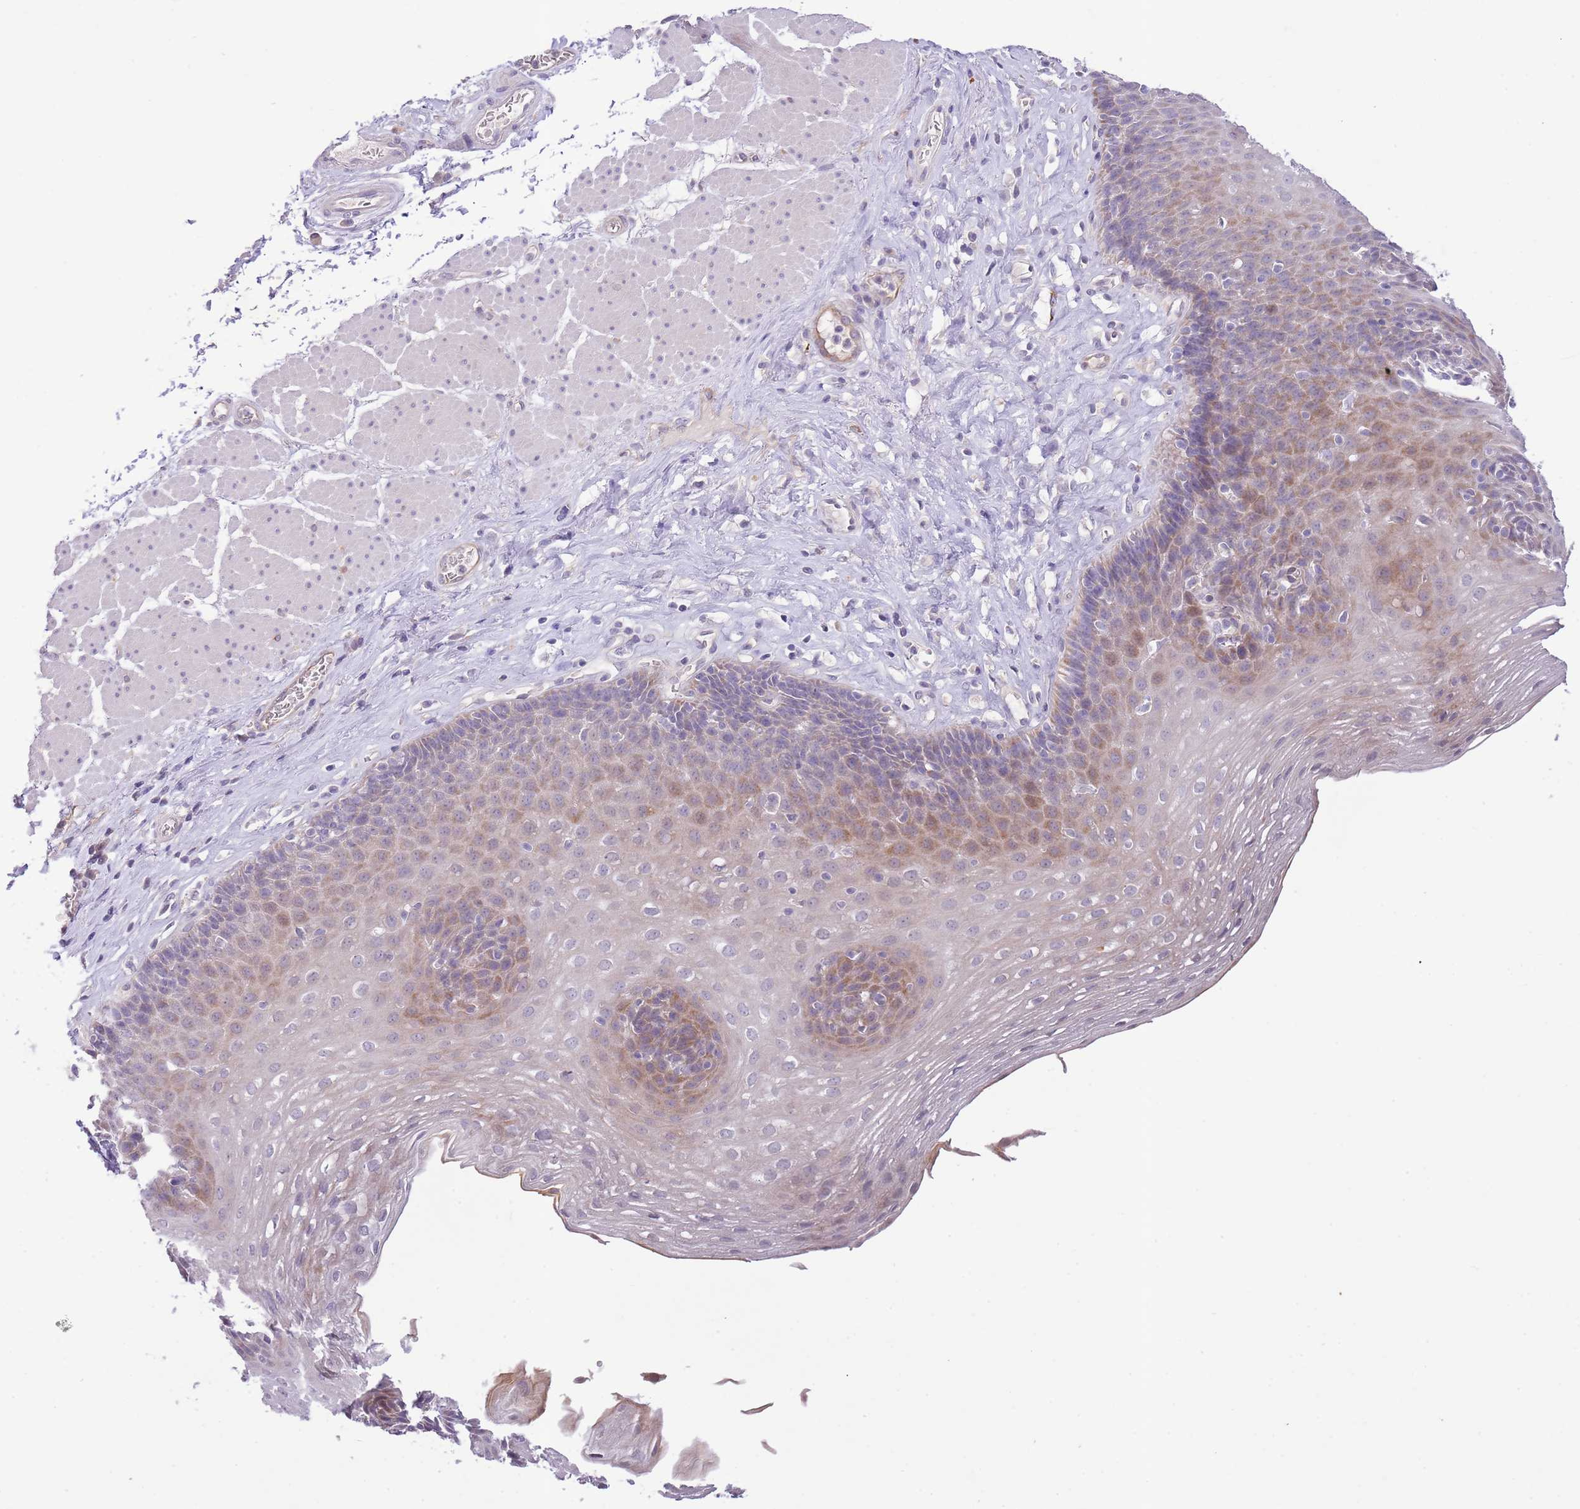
{"staining": {"intensity": "moderate", "quantity": "<25%", "location": "cytoplasmic/membranous"}, "tissue": "esophagus", "cell_type": "Squamous epithelial cells", "image_type": "normal", "snomed": [{"axis": "morphology", "description": "Normal tissue, NOS"}, {"axis": "topography", "description": "Esophagus"}], "caption": "Moderate cytoplasmic/membranous protein positivity is appreciated in approximately <25% of squamous epithelial cells in esophagus.", "gene": "ZNF658", "patient": {"sex": "female", "age": 66}}